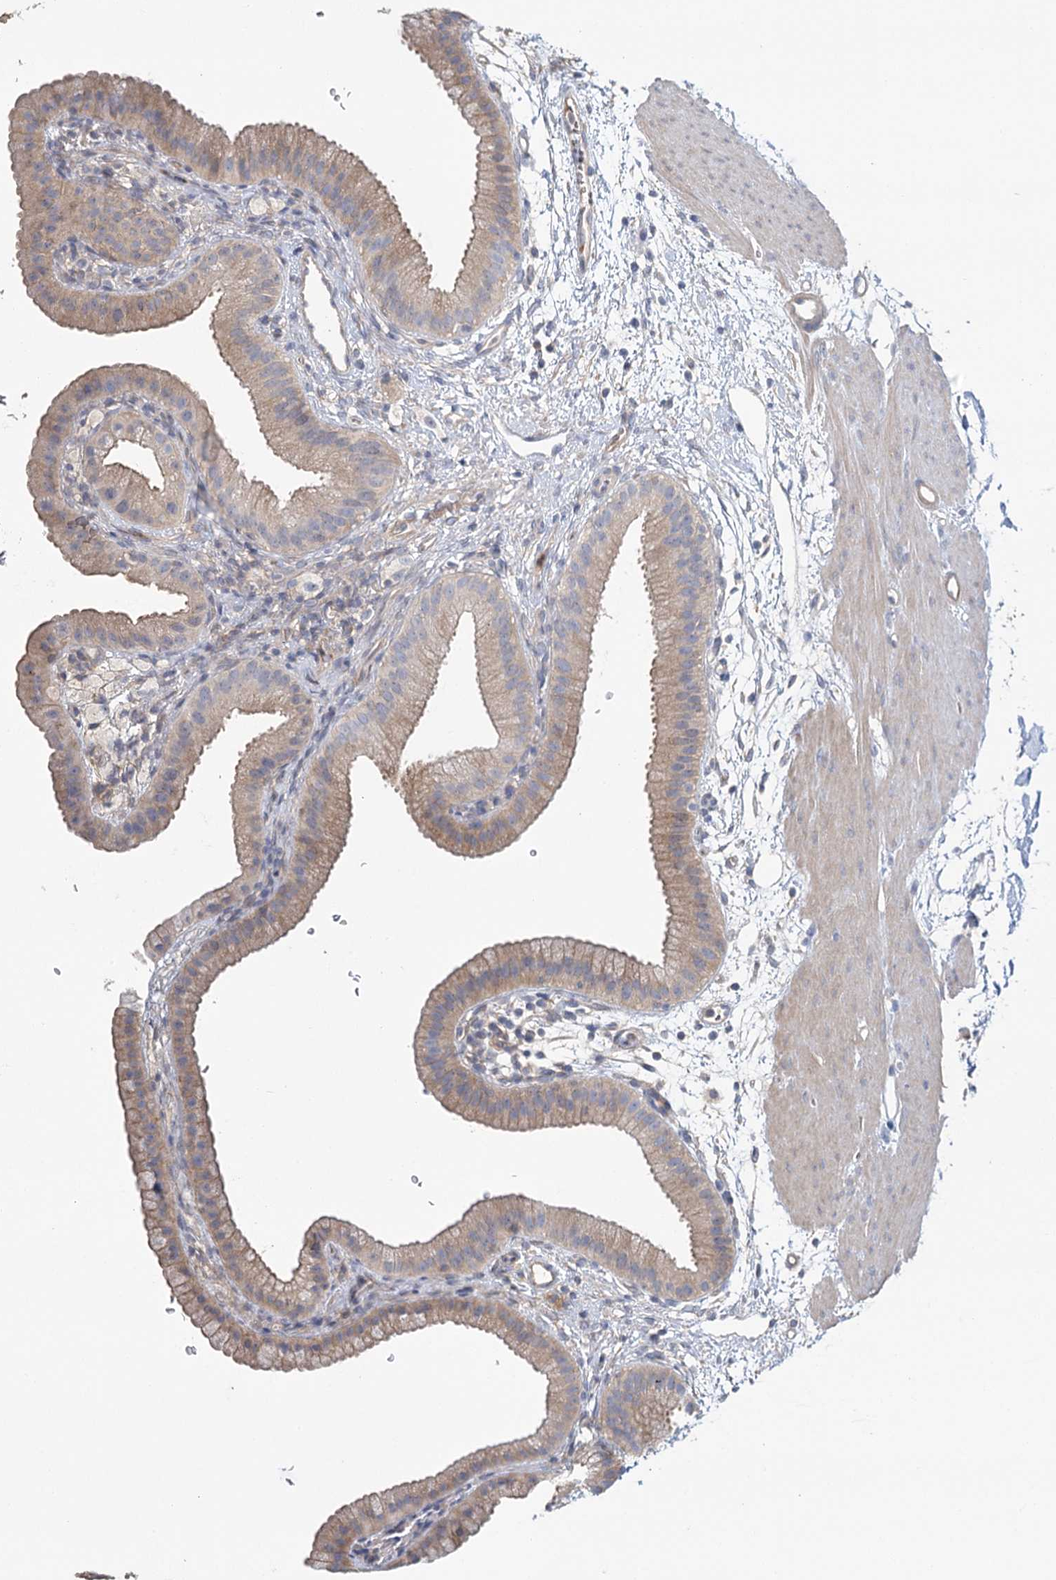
{"staining": {"intensity": "weak", "quantity": "25%-75%", "location": "cytoplasmic/membranous"}, "tissue": "gallbladder", "cell_type": "Glandular cells", "image_type": "normal", "snomed": [{"axis": "morphology", "description": "Normal tissue, NOS"}, {"axis": "topography", "description": "Gallbladder"}], "caption": "This micrograph demonstrates IHC staining of benign gallbladder, with low weak cytoplasmic/membranous positivity in approximately 25%-75% of glandular cells.", "gene": "EPB41L5", "patient": {"sex": "female", "age": 64}}